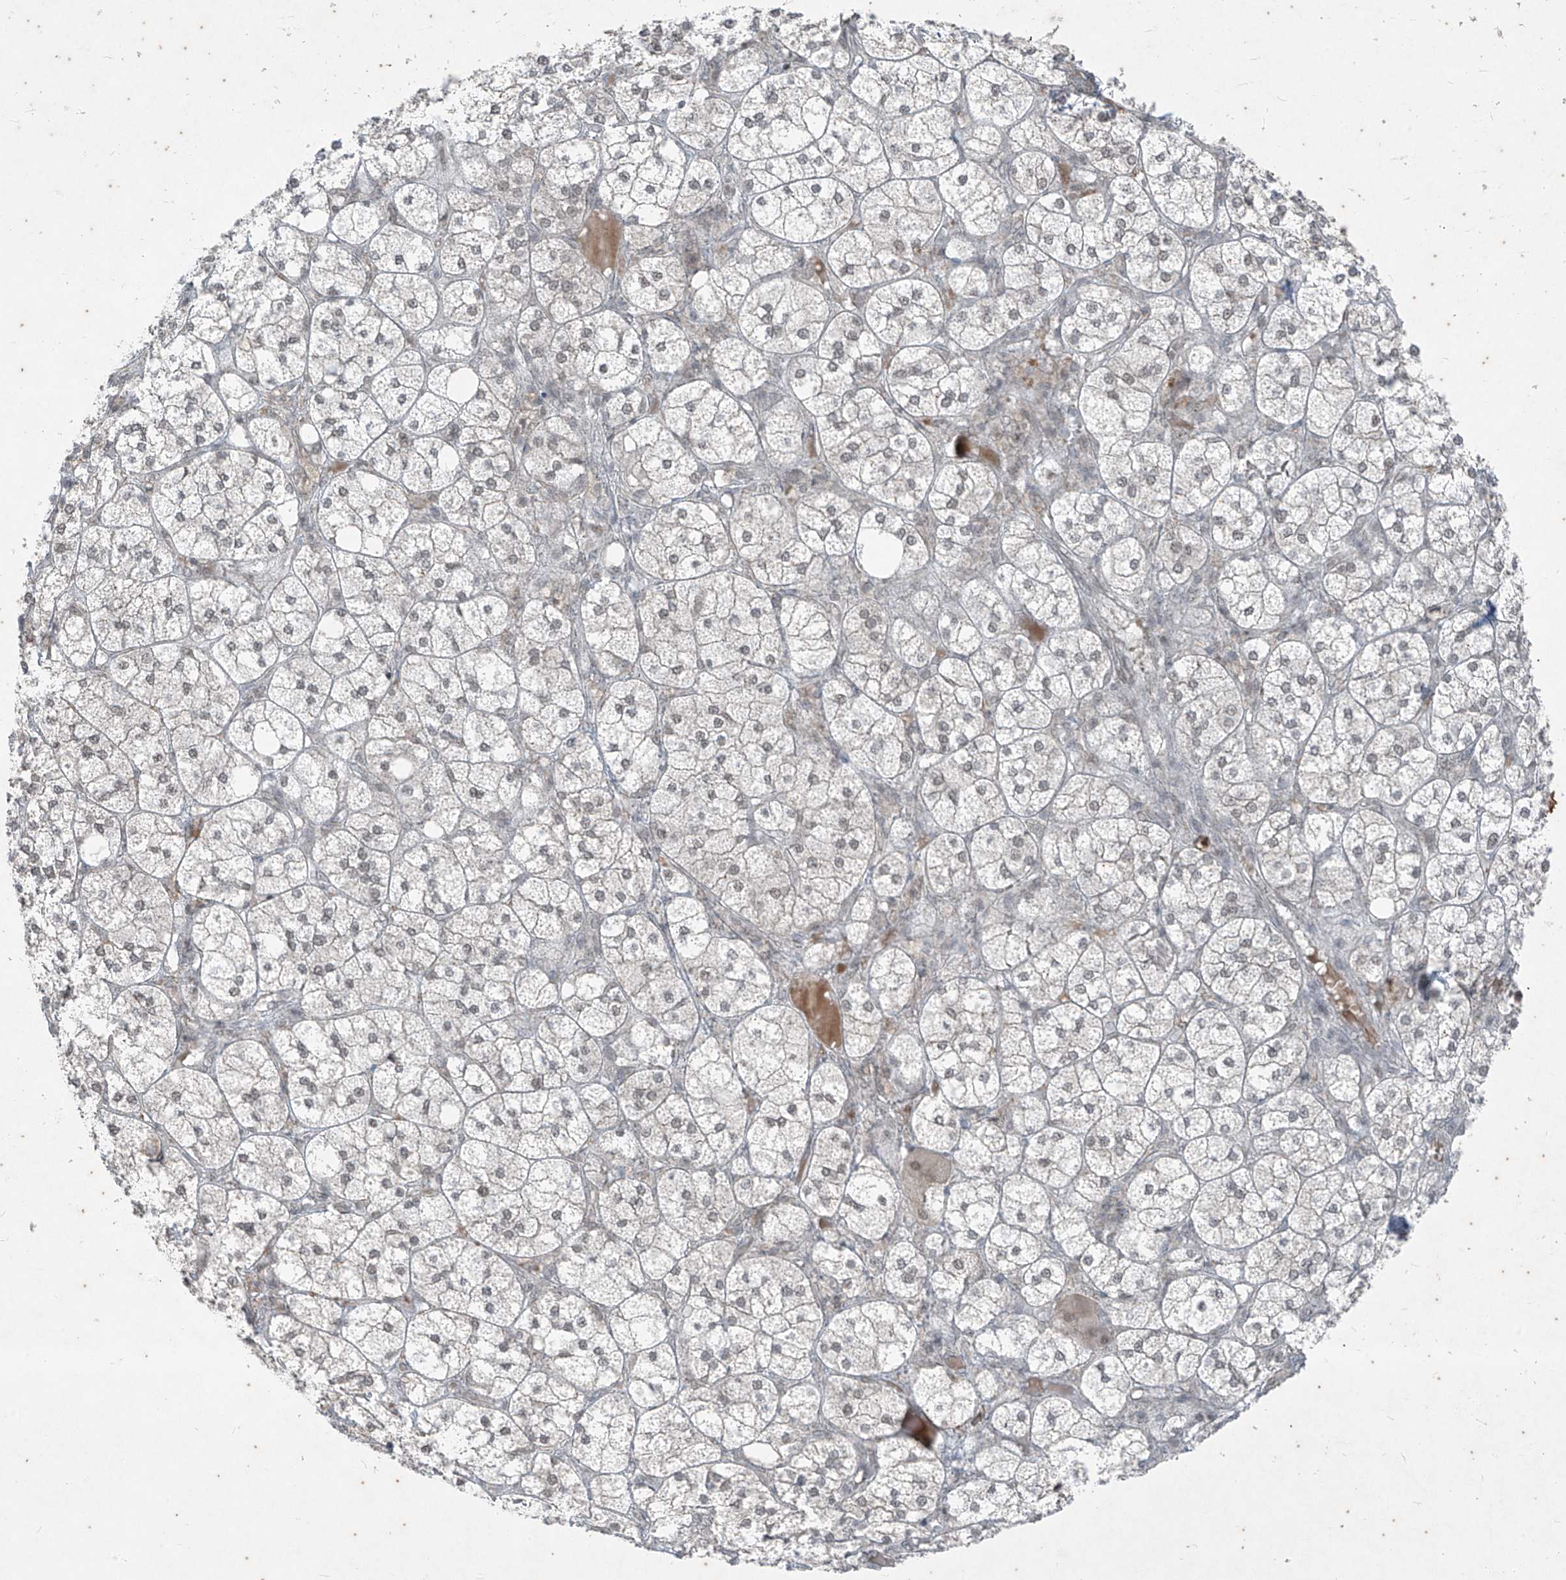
{"staining": {"intensity": "moderate", "quantity": "25%-75%", "location": "nuclear"}, "tissue": "adrenal gland", "cell_type": "Glandular cells", "image_type": "normal", "snomed": [{"axis": "morphology", "description": "Normal tissue, NOS"}, {"axis": "topography", "description": "Adrenal gland"}], "caption": "IHC micrograph of normal adrenal gland: human adrenal gland stained using IHC shows medium levels of moderate protein expression localized specifically in the nuclear of glandular cells, appearing as a nuclear brown color.", "gene": "ZNF354B", "patient": {"sex": "female", "age": 61}}